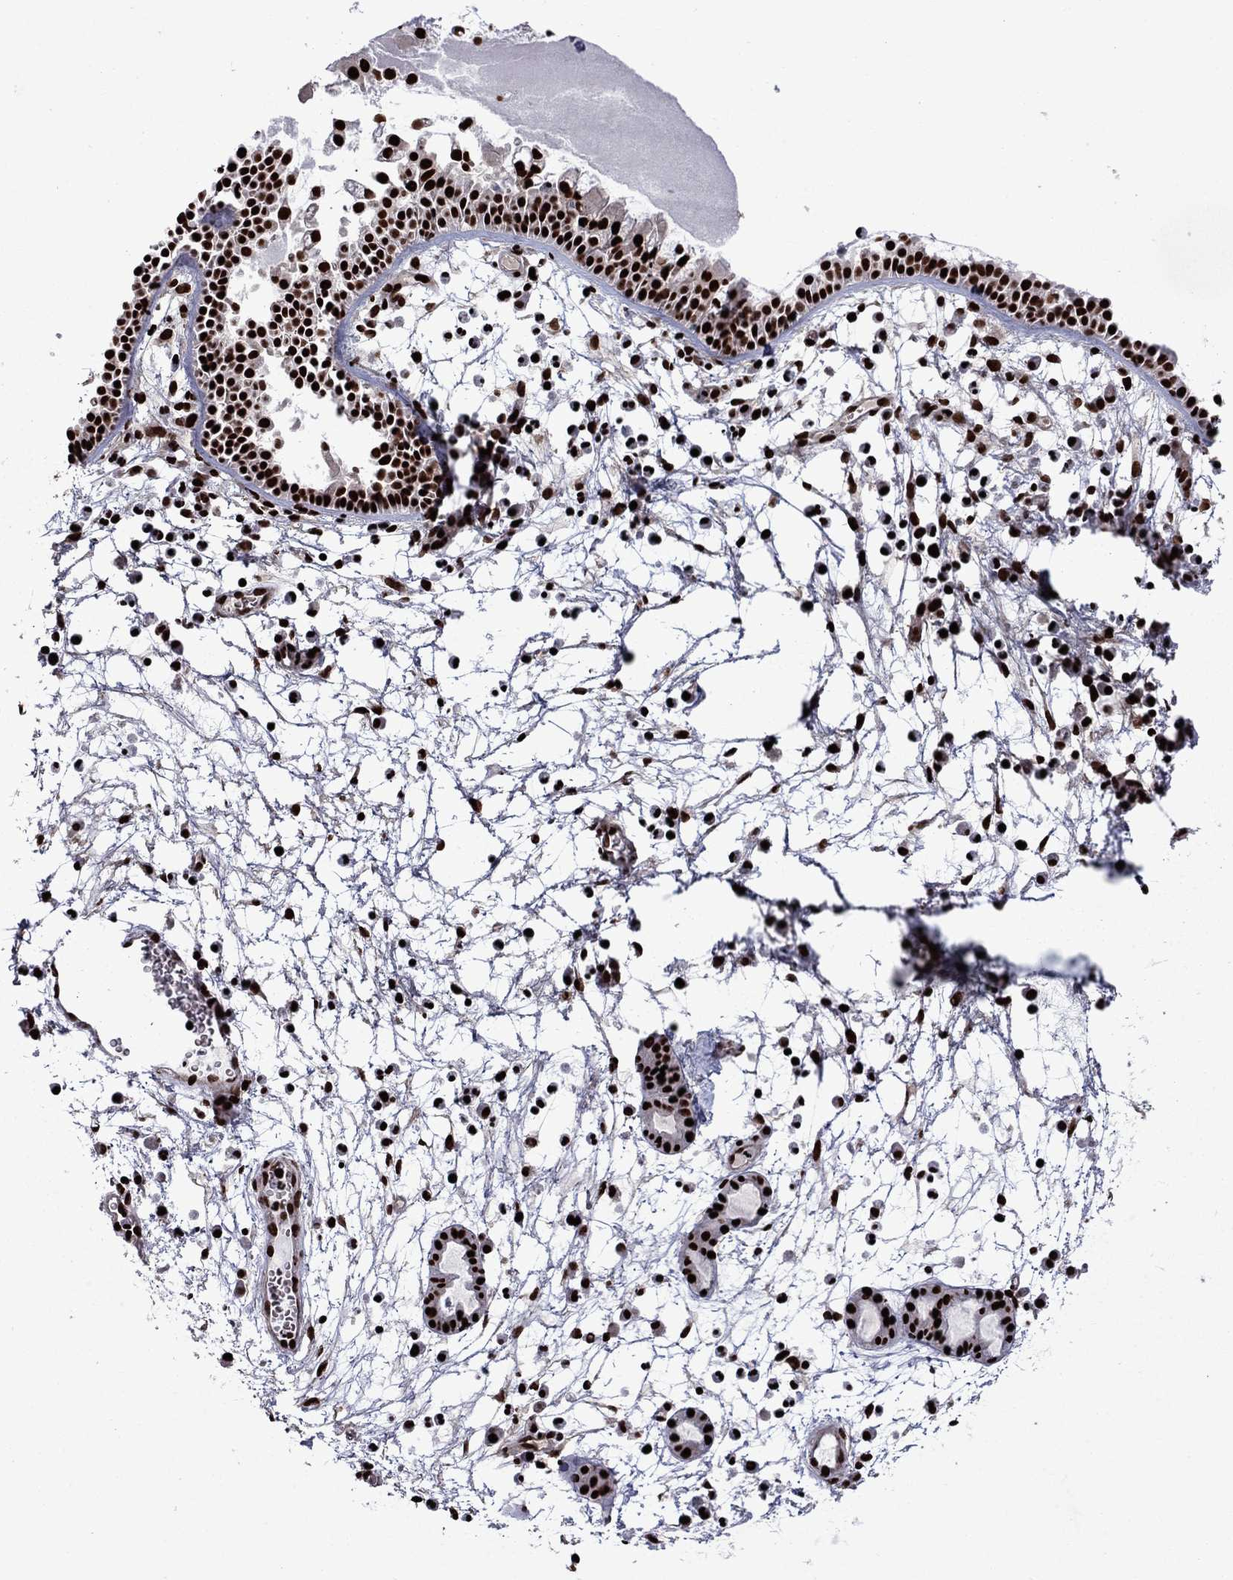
{"staining": {"intensity": "strong", "quantity": ">75%", "location": "nuclear"}, "tissue": "nasopharynx", "cell_type": "Respiratory epithelial cells", "image_type": "normal", "snomed": [{"axis": "morphology", "description": "Normal tissue, NOS"}, {"axis": "topography", "description": "Nasopharynx"}], "caption": "Immunohistochemistry photomicrograph of normal nasopharynx: human nasopharynx stained using immunohistochemistry demonstrates high levels of strong protein expression localized specifically in the nuclear of respiratory epithelial cells, appearing as a nuclear brown color.", "gene": "LIMK1", "patient": {"sex": "female", "age": 73}}